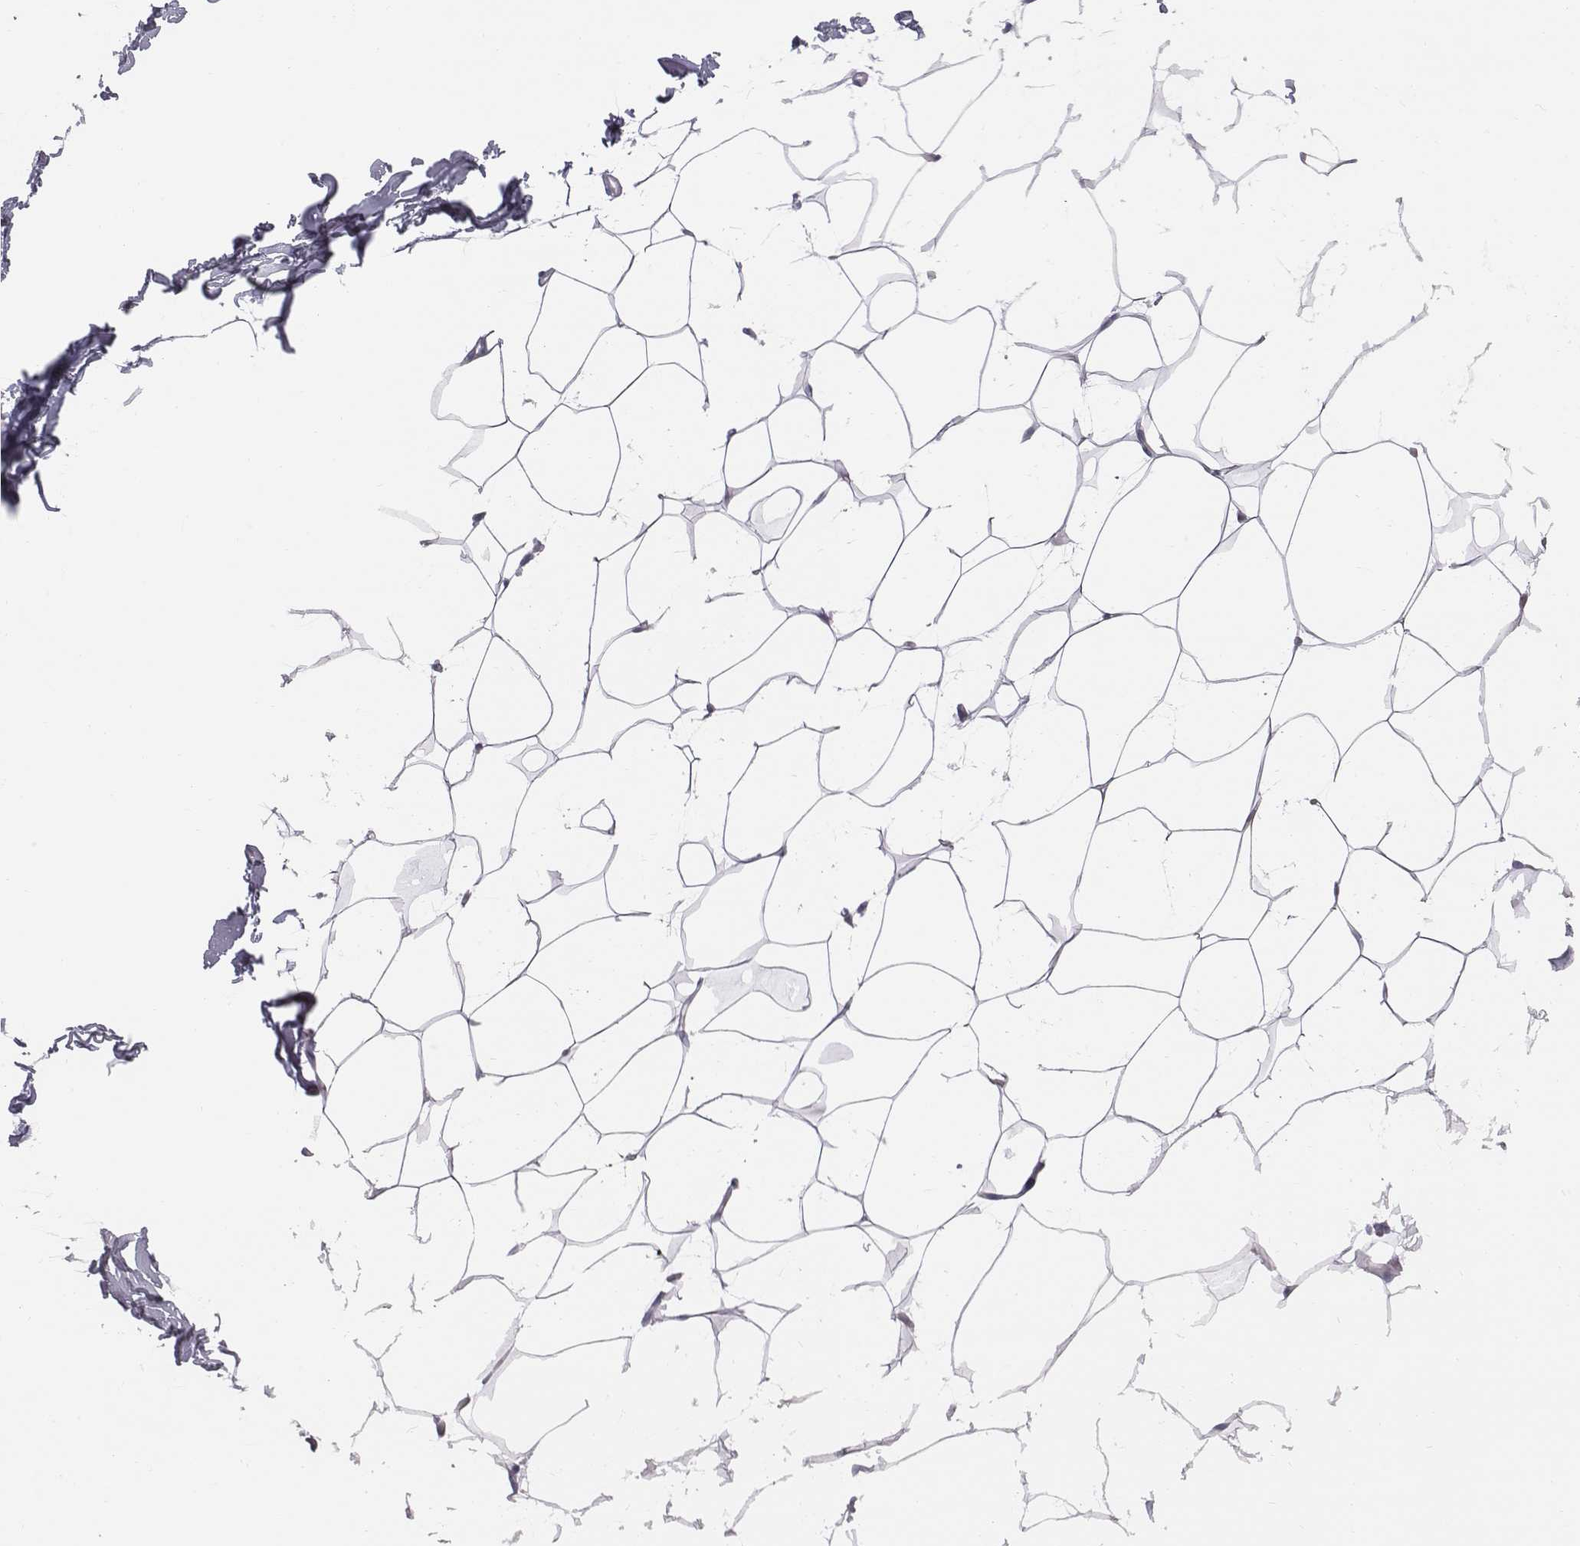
{"staining": {"intensity": "negative", "quantity": "none", "location": "none"}, "tissue": "breast", "cell_type": "Adipocytes", "image_type": "normal", "snomed": [{"axis": "morphology", "description": "Normal tissue, NOS"}, {"axis": "topography", "description": "Breast"}], "caption": "DAB (3,3'-diaminobenzidine) immunohistochemical staining of benign human breast reveals no significant staining in adipocytes.", "gene": "C6orf58", "patient": {"sex": "female", "age": 32}}